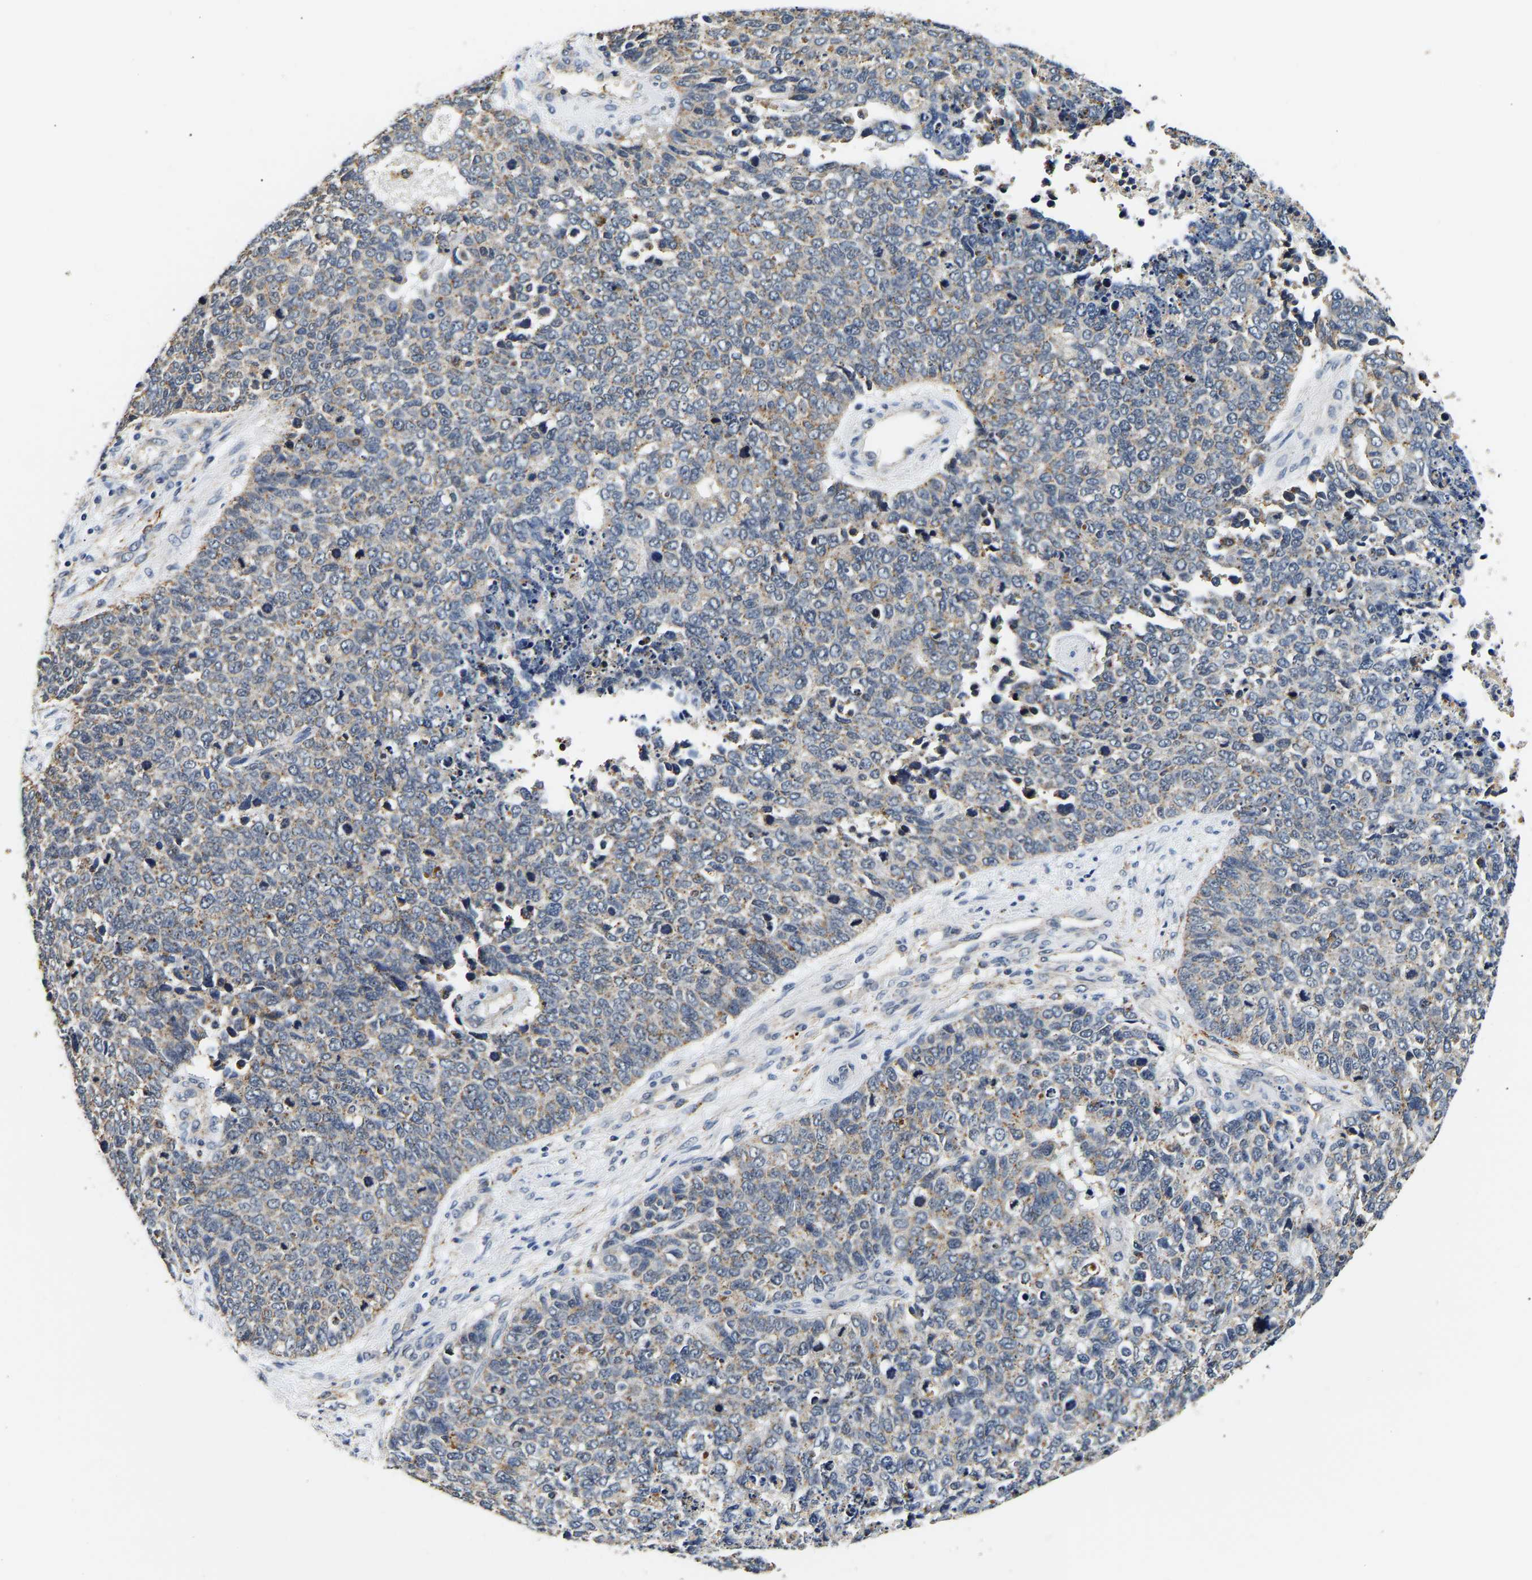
{"staining": {"intensity": "moderate", "quantity": "<25%", "location": "cytoplasmic/membranous"}, "tissue": "cervical cancer", "cell_type": "Tumor cells", "image_type": "cancer", "snomed": [{"axis": "morphology", "description": "Squamous cell carcinoma, NOS"}, {"axis": "topography", "description": "Cervix"}], "caption": "Immunohistochemistry histopathology image of human cervical cancer stained for a protein (brown), which shows low levels of moderate cytoplasmic/membranous staining in approximately <25% of tumor cells.", "gene": "SMU1", "patient": {"sex": "female", "age": 63}}